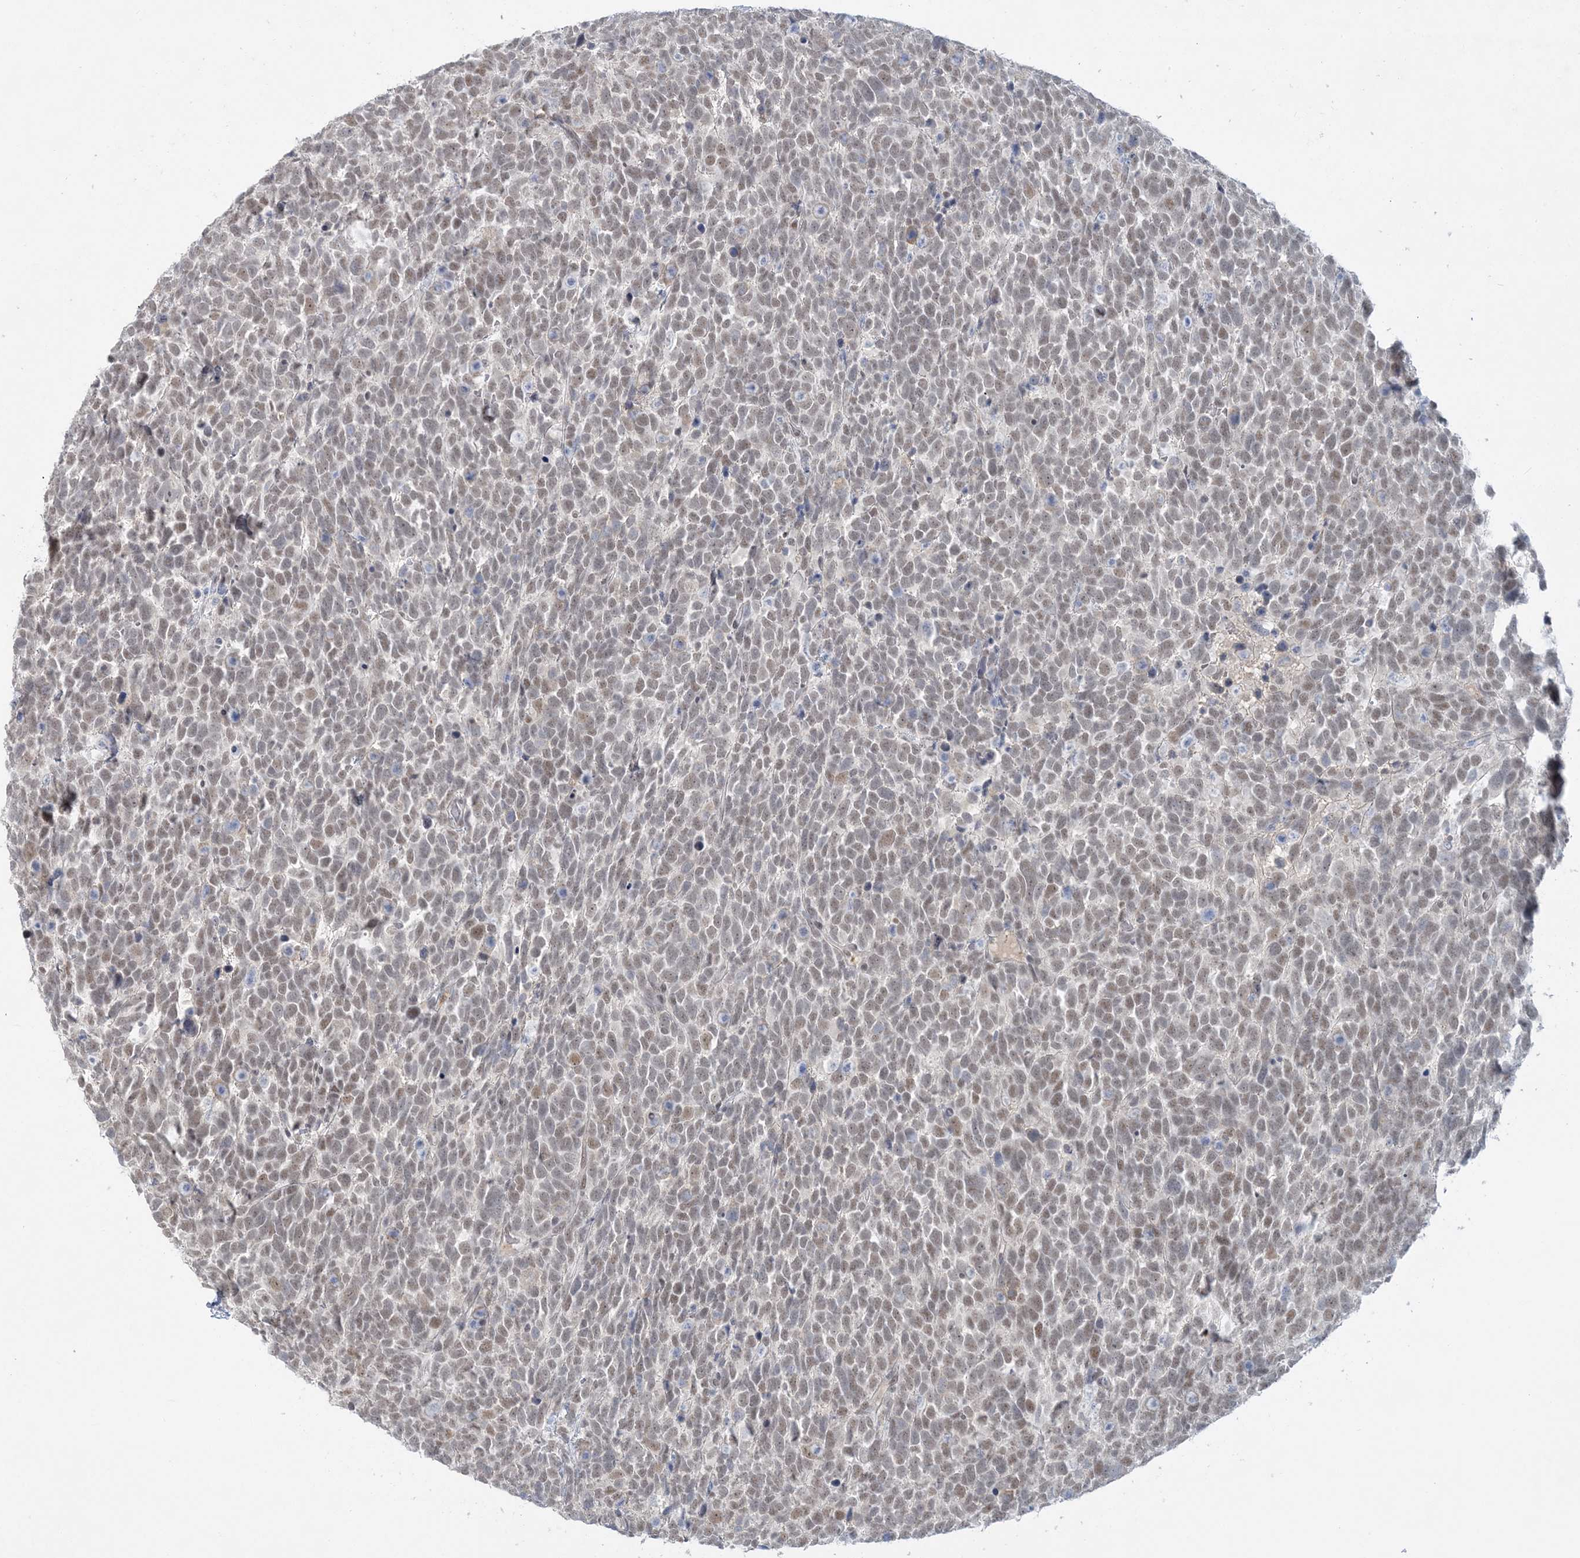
{"staining": {"intensity": "weak", "quantity": ">75%", "location": "nuclear"}, "tissue": "urothelial cancer", "cell_type": "Tumor cells", "image_type": "cancer", "snomed": [{"axis": "morphology", "description": "Urothelial carcinoma, High grade"}, {"axis": "topography", "description": "Urinary bladder"}], "caption": "IHC image of neoplastic tissue: urothelial cancer stained using immunohistochemistry (IHC) reveals low levels of weak protein expression localized specifically in the nuclear of tumor cells, appearing as a nuclear brown color.", "gene": "KMT2D", "patient": {"sex": "female", "age": 82}}